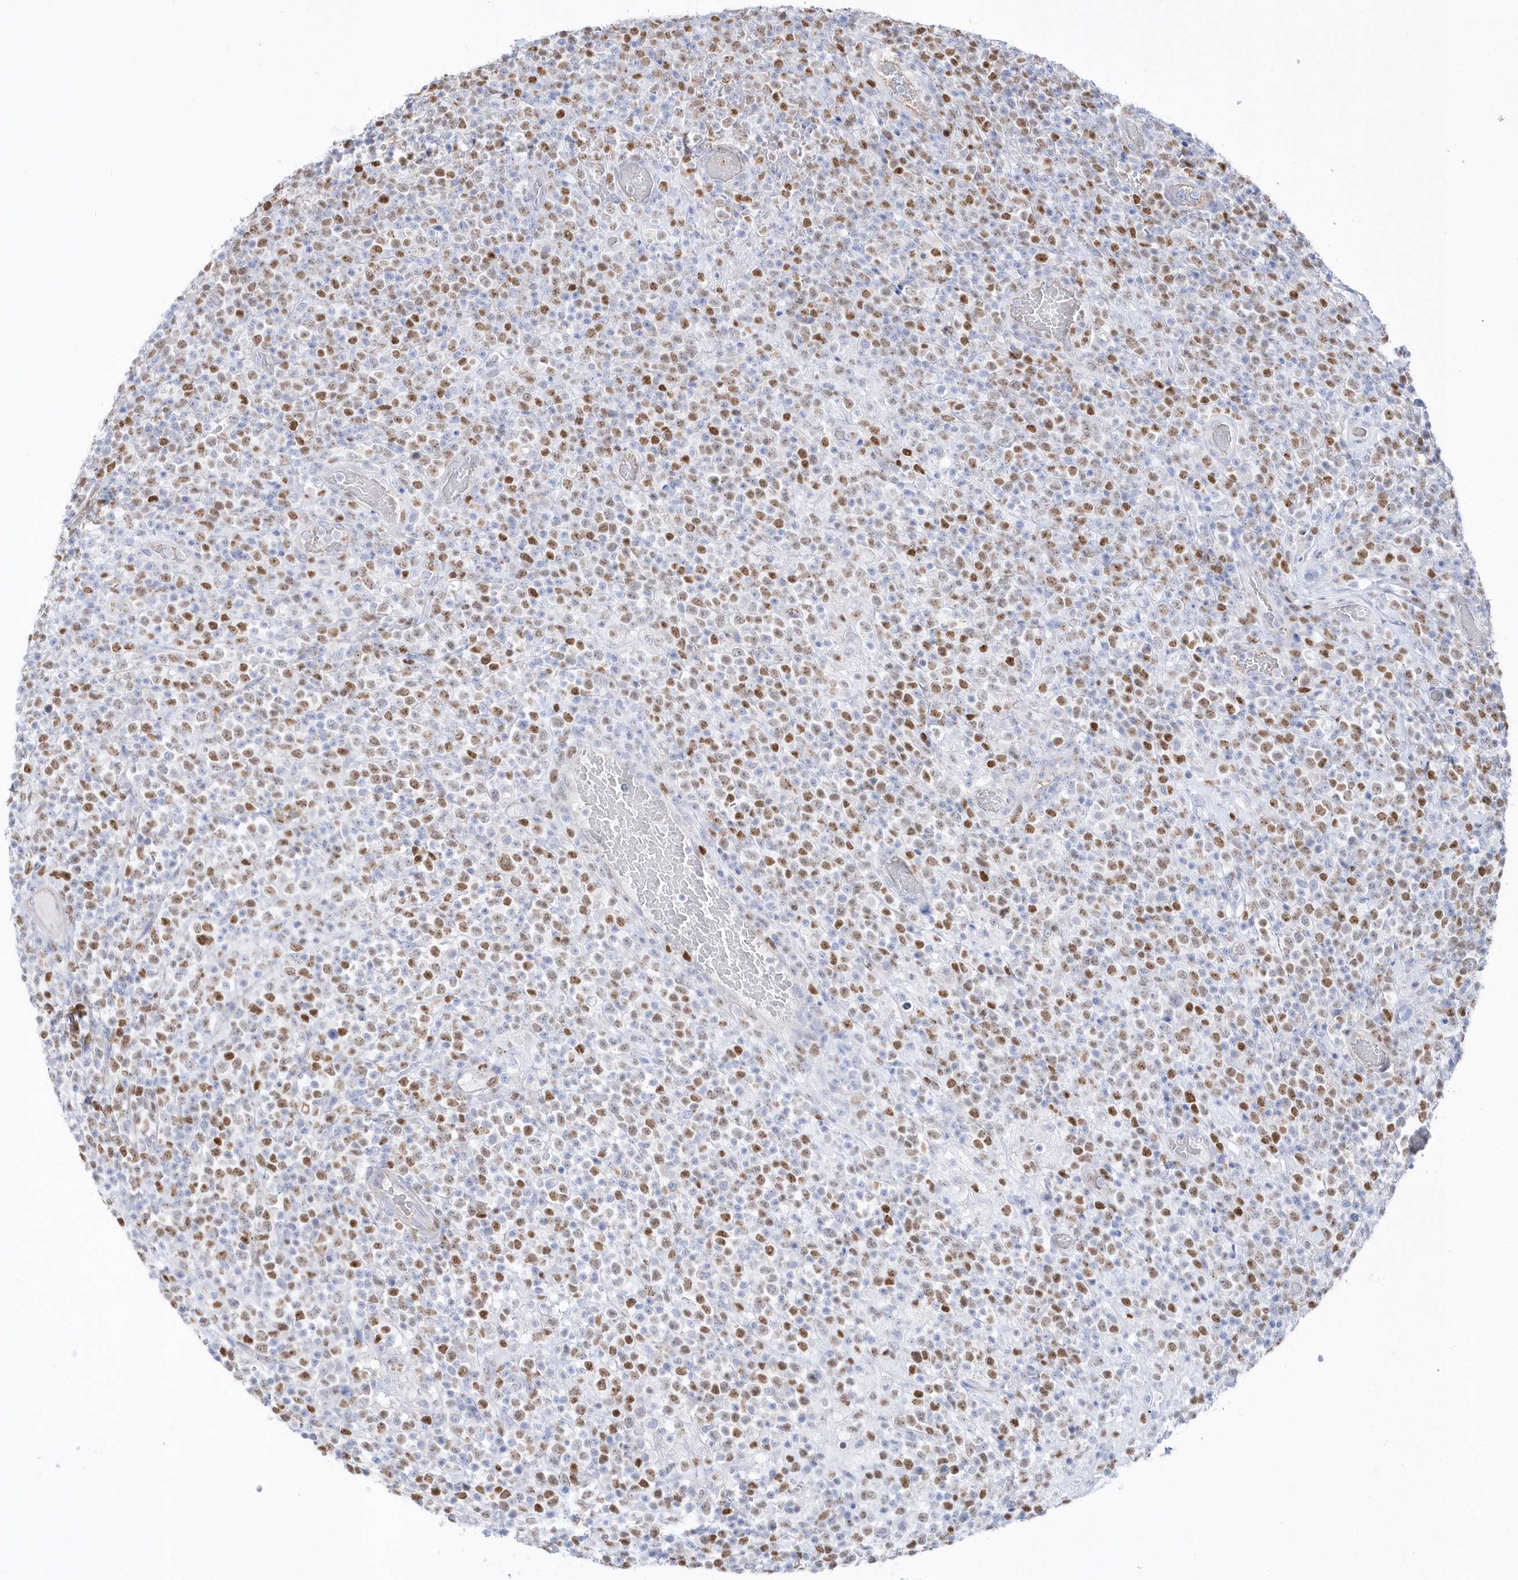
{"staining": {"intensity": "moderate", "quantity": ">75%", "location": "nuclear"}, "tissue": "lymphoma", "cell_type": "Tumor cells", "image_type": "cancer", "snomed": [{"axis": "morphology", "description": "Malignant lymphoma, non-Hodgkin's type, High grade"}, {"axis": "topography", "description": "Colon"}], "caption": "Lymphoma stained with immunohistochemistry displays moderate nuclear positivity in approximately >75% of tumor cells.", "gene": "TMCO6", "patient": {"sex": "female", "age": 53}}